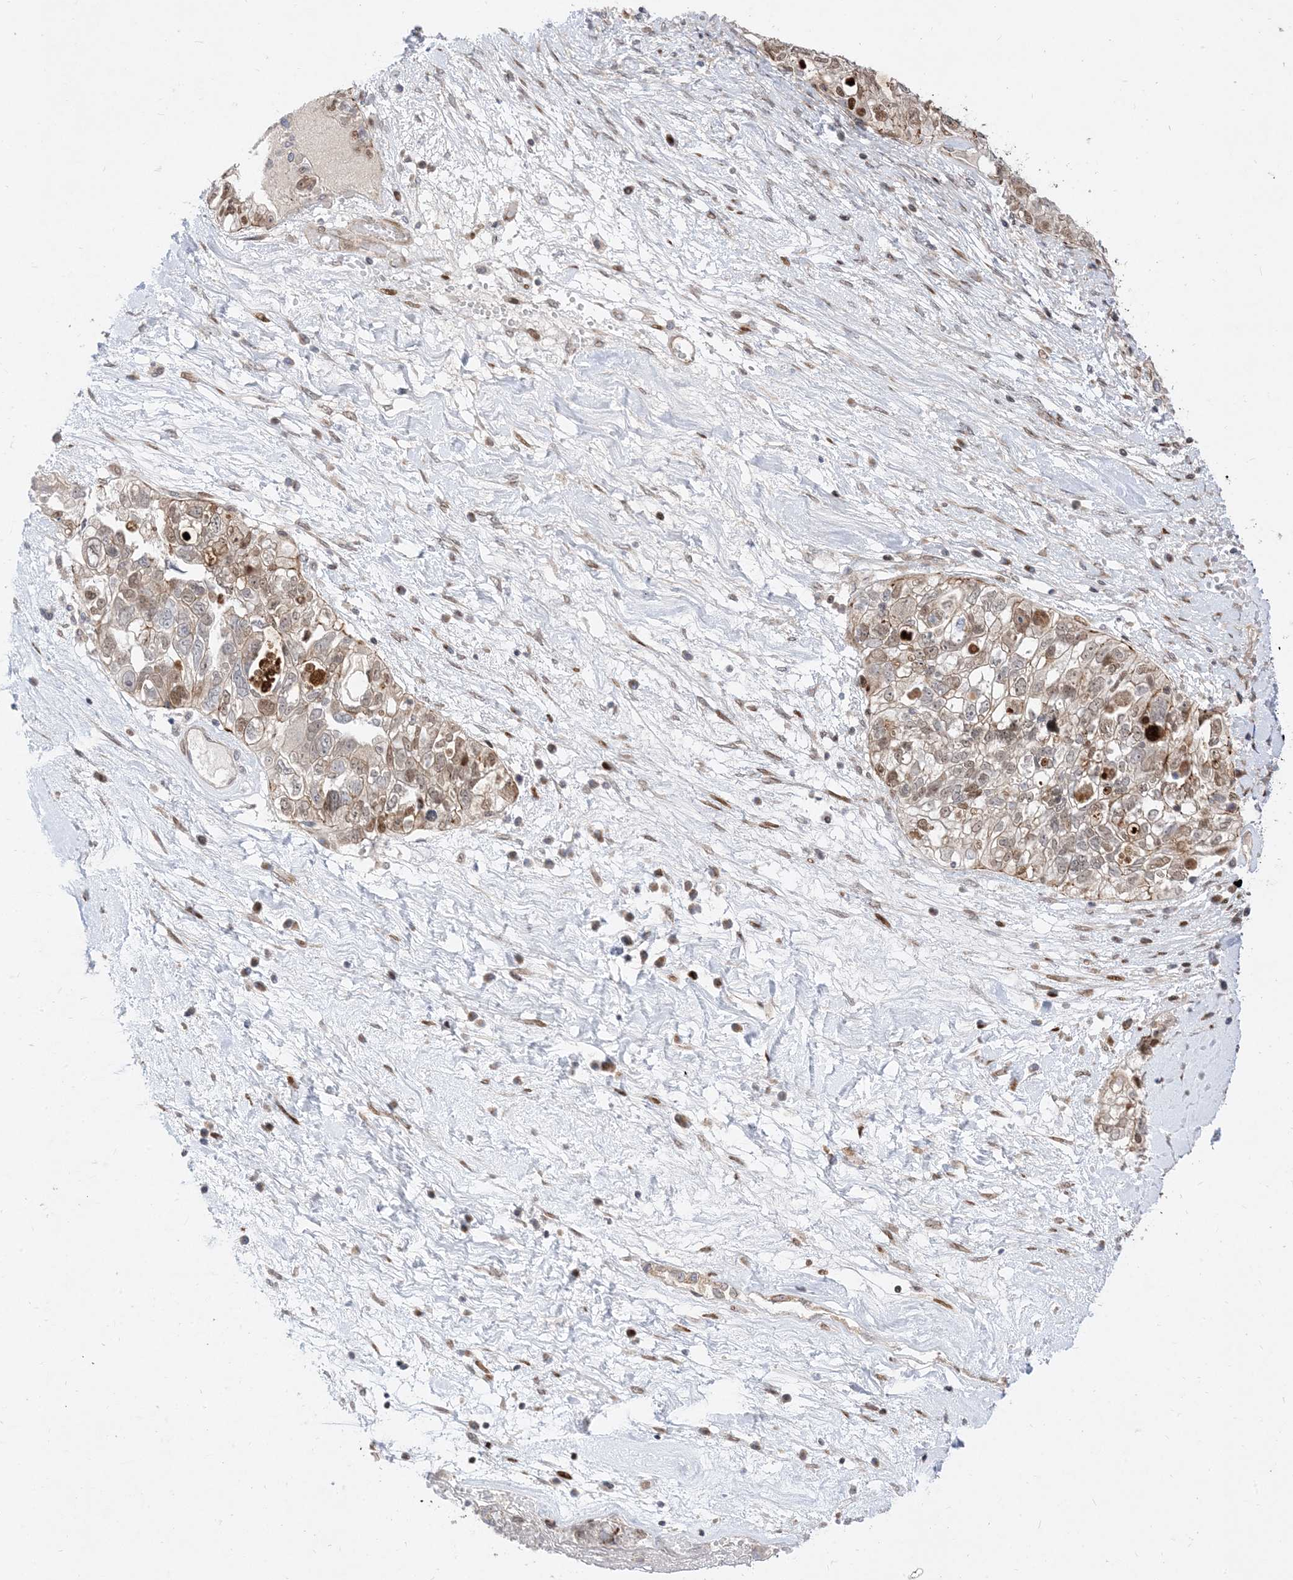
{"staining": {"intensity": "moderate", "quantity": ">75%", "location": "nuclear"}, "tissue": "ovarian cancer", "cell_type": "Tumor cells", "image_type": "cancer", "snomed": [{"axis": "morphology", "description": "Carcinoma, NOS"}, {"axis": "morphology", "description": "Cystadenocarcinoma, serous, NOS"}, {"axis": "topography", "description": "Ovary"}], "caption": "Carcinoma (ovarian) stained with a protein marker demonstrates moderate staining in tumor cells.", "gene": "TYSND1", "patient": {"sex": "female", "age": 69}}